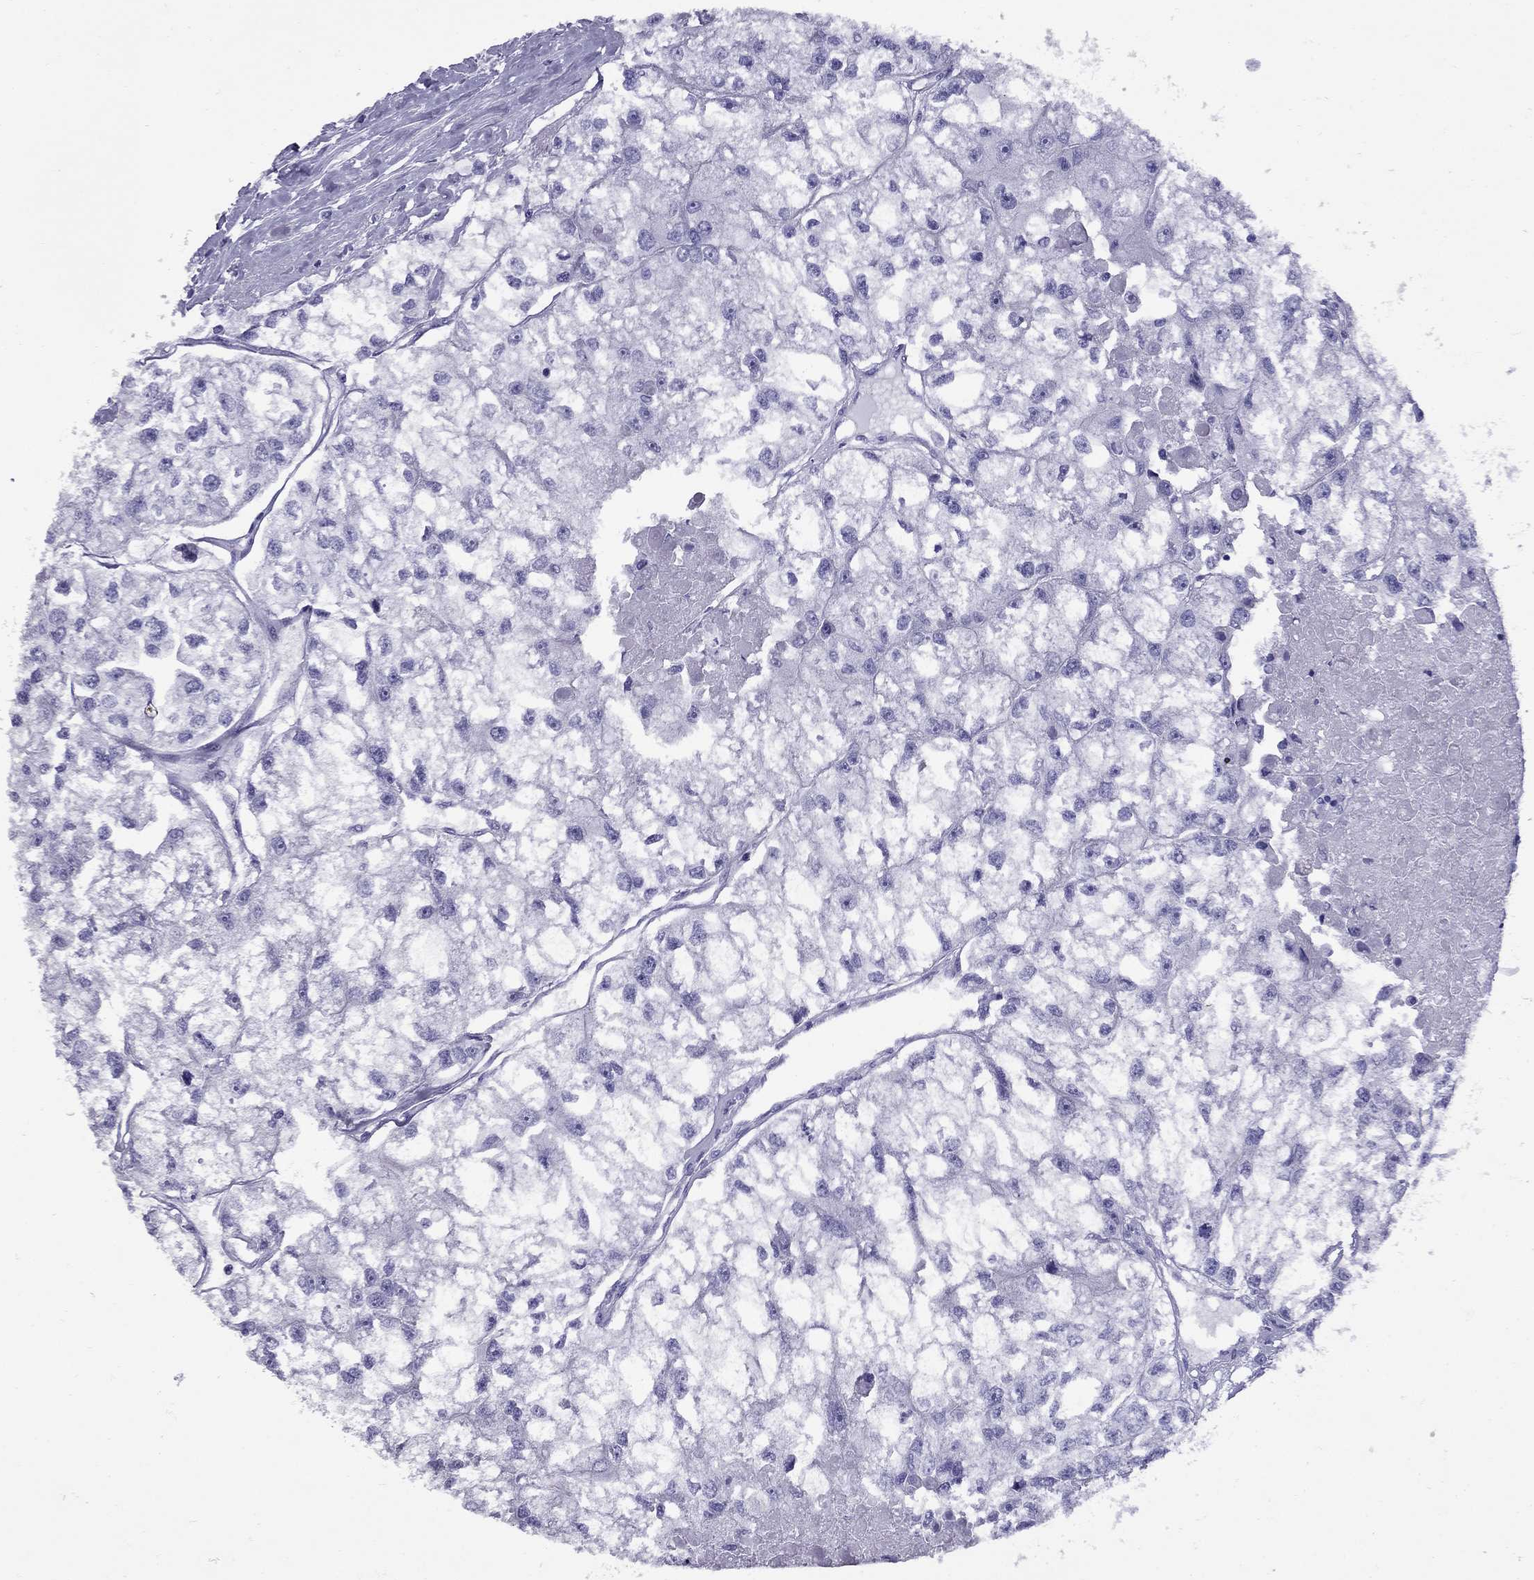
{"staining": {"intensity": "negative", "quantity": "none", "location": "none"}, "tissue": "renal cancer", "cell_type": "Tumor cells", "image_type": "cancer", "snomed": [{"axis": "morphology", "description": "Adenocarcinoma, NOS"}, {"axis": "topography", "description": "Kidney"}], "caption": "Renal cancer (adenocarcinoma) was stained to show a protein in brown. There is no significant positivity in tumor cells. (Immunohistochemistry (ihc), brightfield microscopy, high magnification).", "gene": "AVPR1B", "patient": {"sex": "male", "age": 56}}